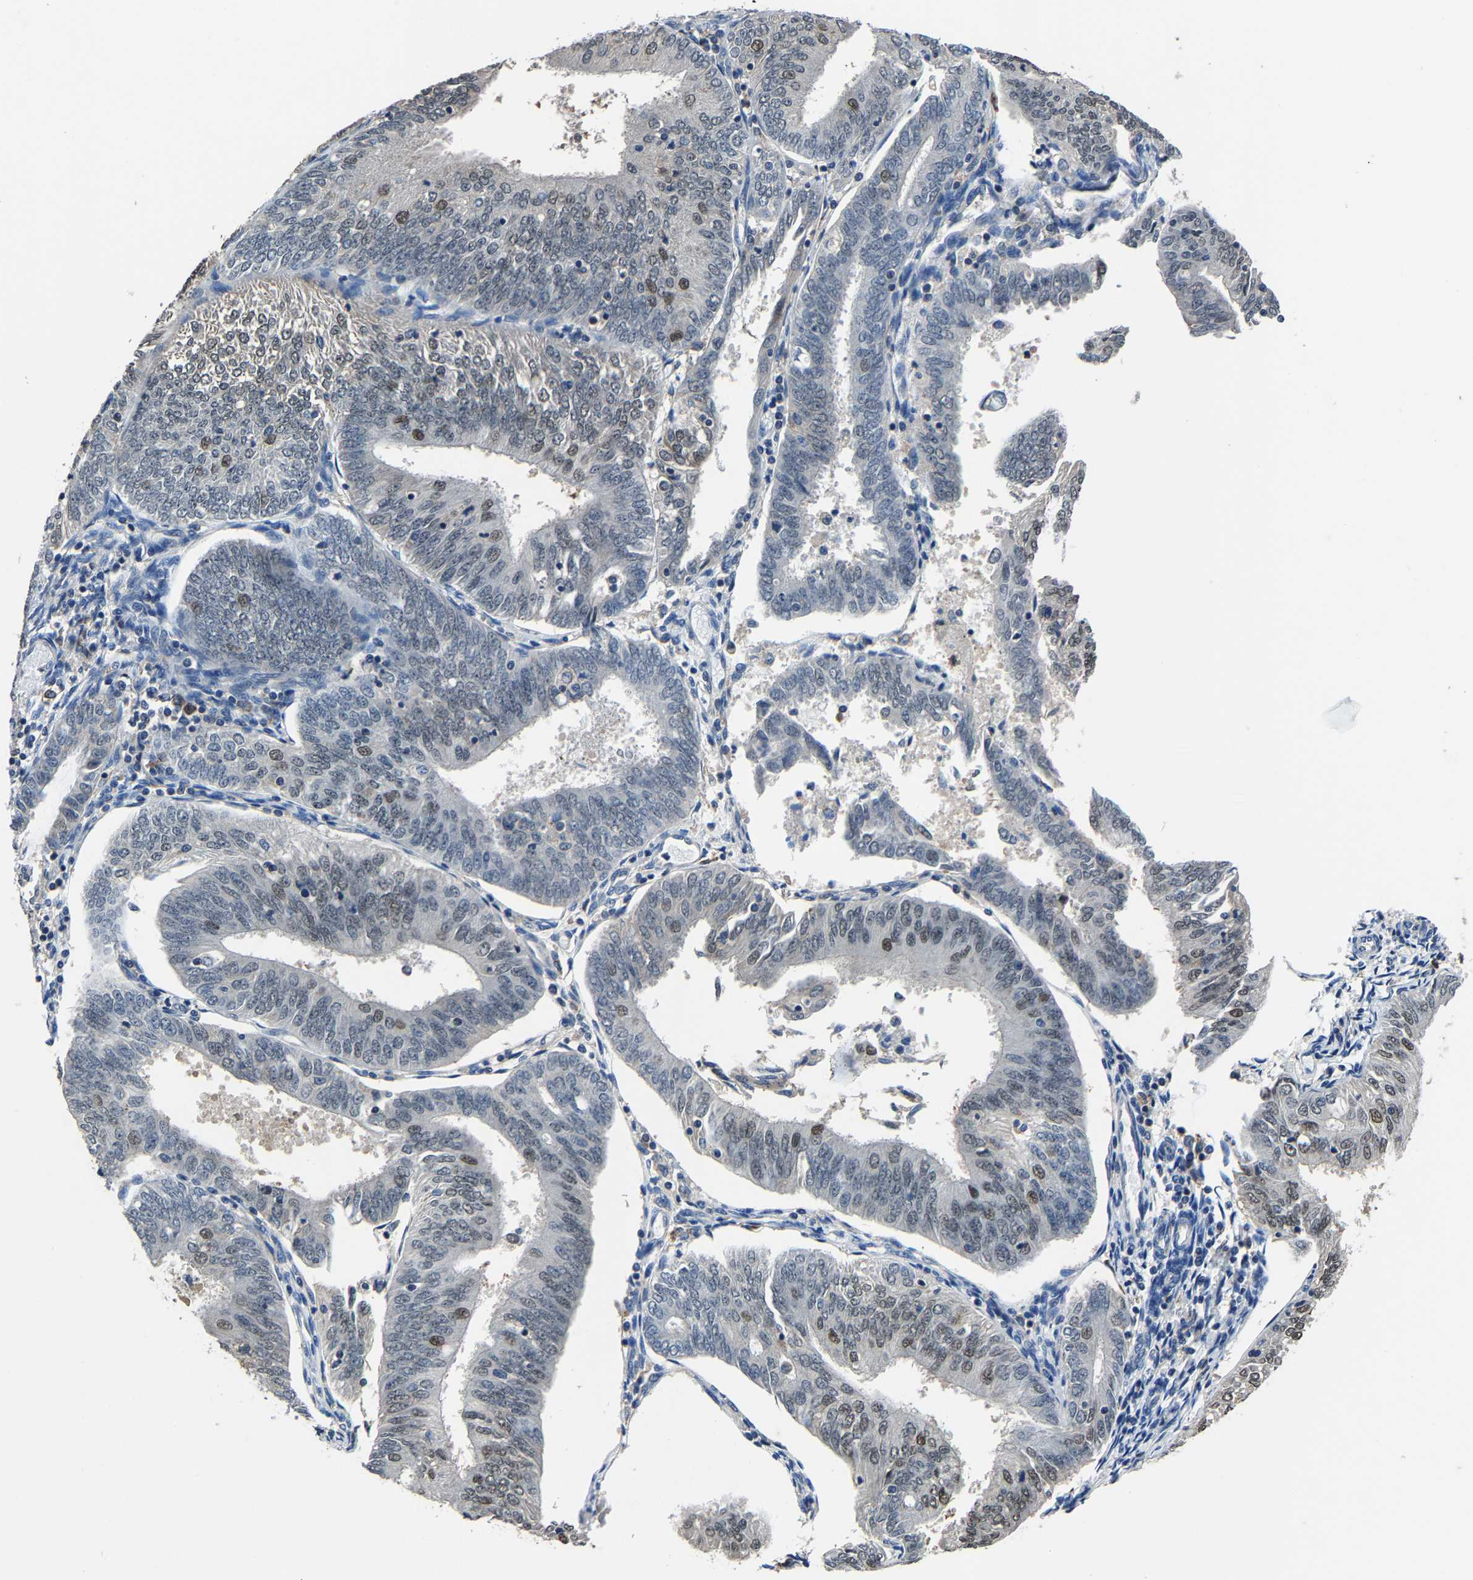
{"staining": {"intensity": "moderate", "quantity": "<25%", "location": "nuclear"}, "tissue": "endometrial cancer", "cell_type": "Tumor cells", "image_type": "cancer", "snomed": [{"axis": "morphology", "description": "Adenocarcinoma, NOS"}, {"axis": "topography", "description": "Endometrium"}], "caption": "An immunohistochemistry micrograph of tumor tissue is shown. Protein staining in brown highlights moderate nuclear positivity in adenocarcinoma (endometrial) within tumor cells.", "gene": "STRBP", "patient": {"sex": "female", "age": 58}}